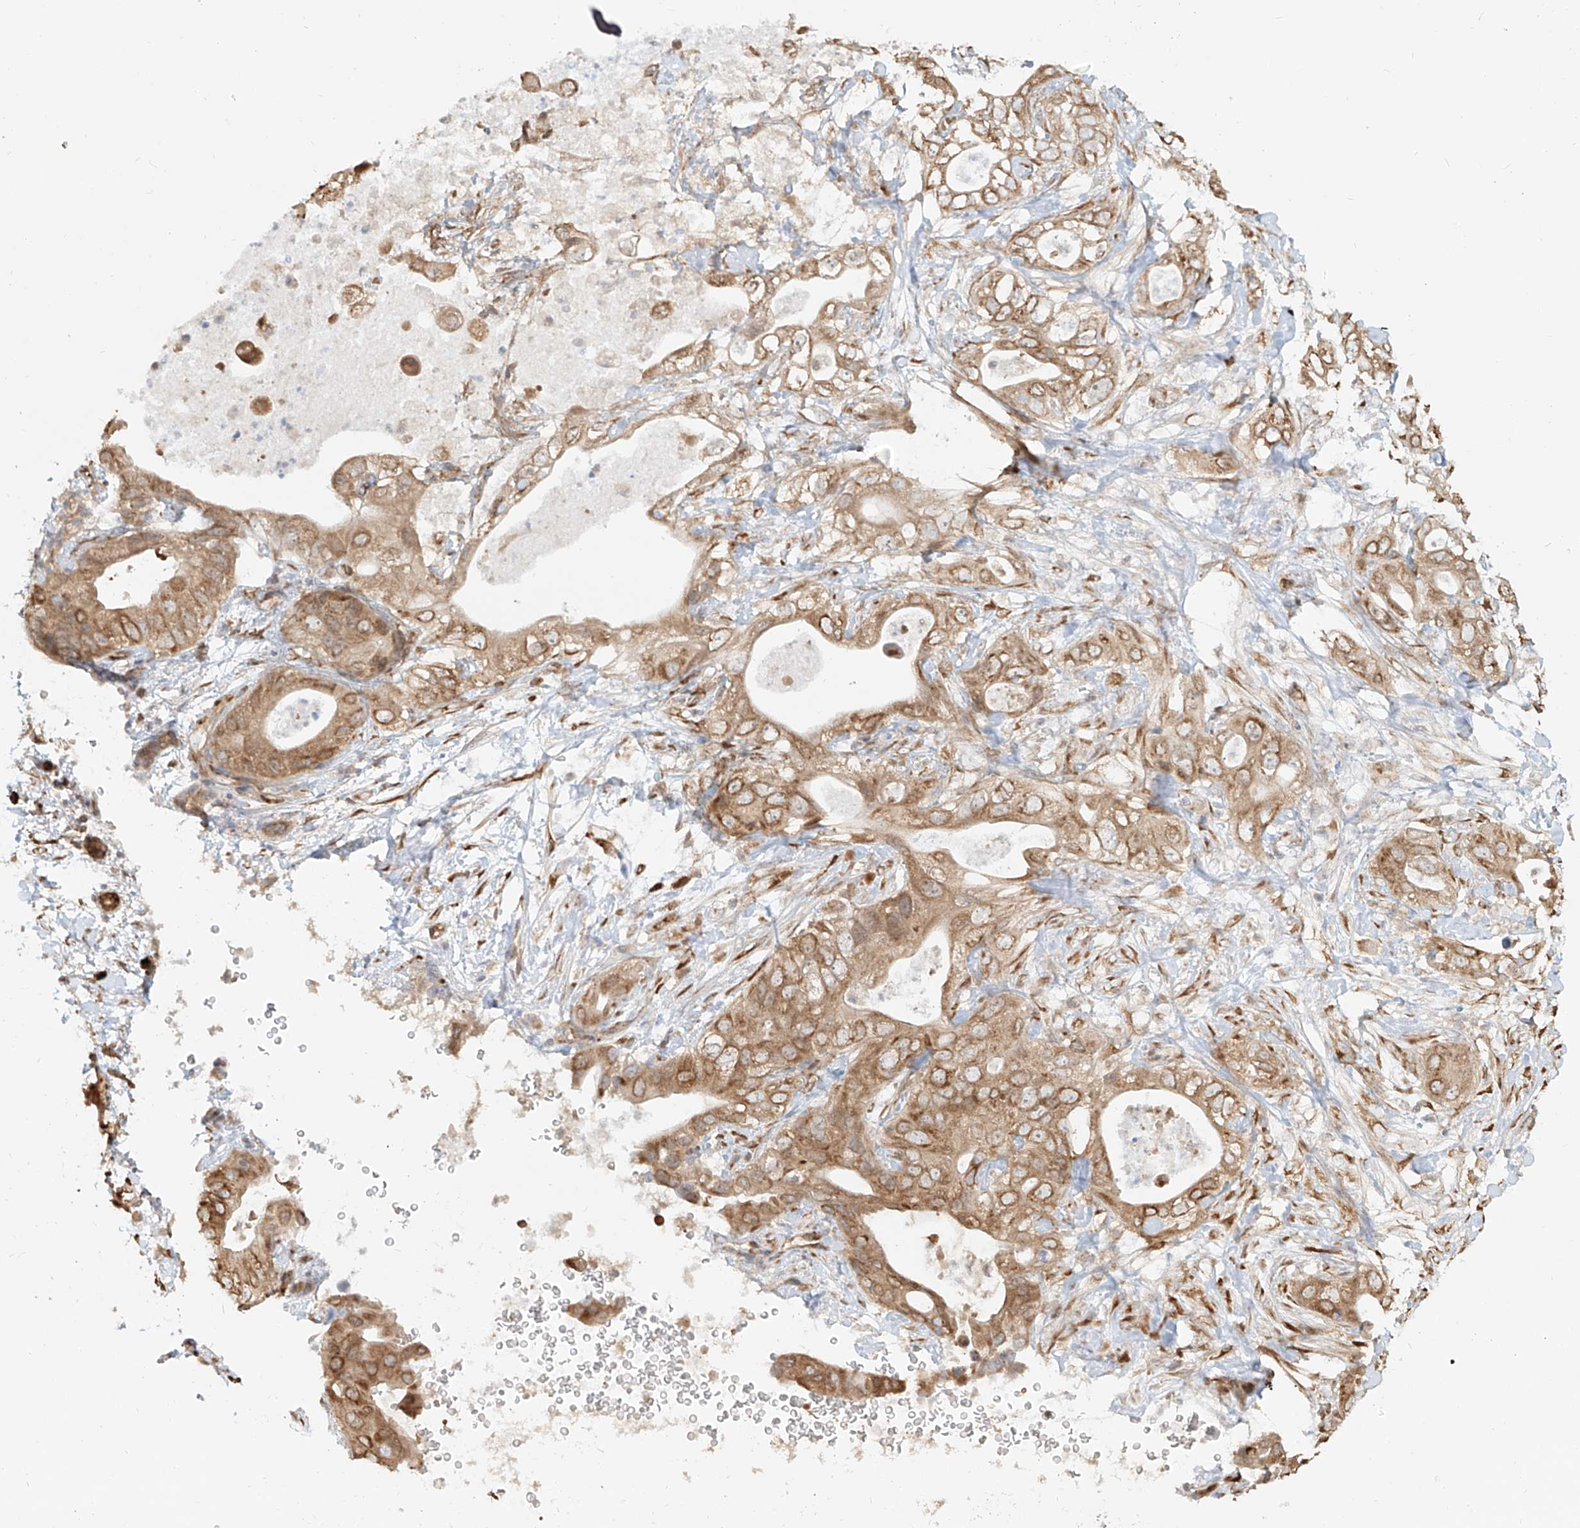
{"staining": {"intensity": "moderate", "quantity": ">75%", "location": "cytoplasmic/membranous"}, "tissue": "pancreatic cancer", "cell_type": "Tumor cells", "image_type": "cancer", "snomed": [{"axis": "morphology", "description": "Adenocarcinoma, NOS"}, {"axis": "topography", "description": "Pancreas"}], "caption": "An immunohistochemistry histopathology image of neoplastic tissue is shown. Protein staining in brown highlights moderate cytoplasmic/membranous positivity in pancreatic adenocarcinoma within tumor cells.", "gene": "UBE2K", "patient": {"sex": "female", "age": 78}}